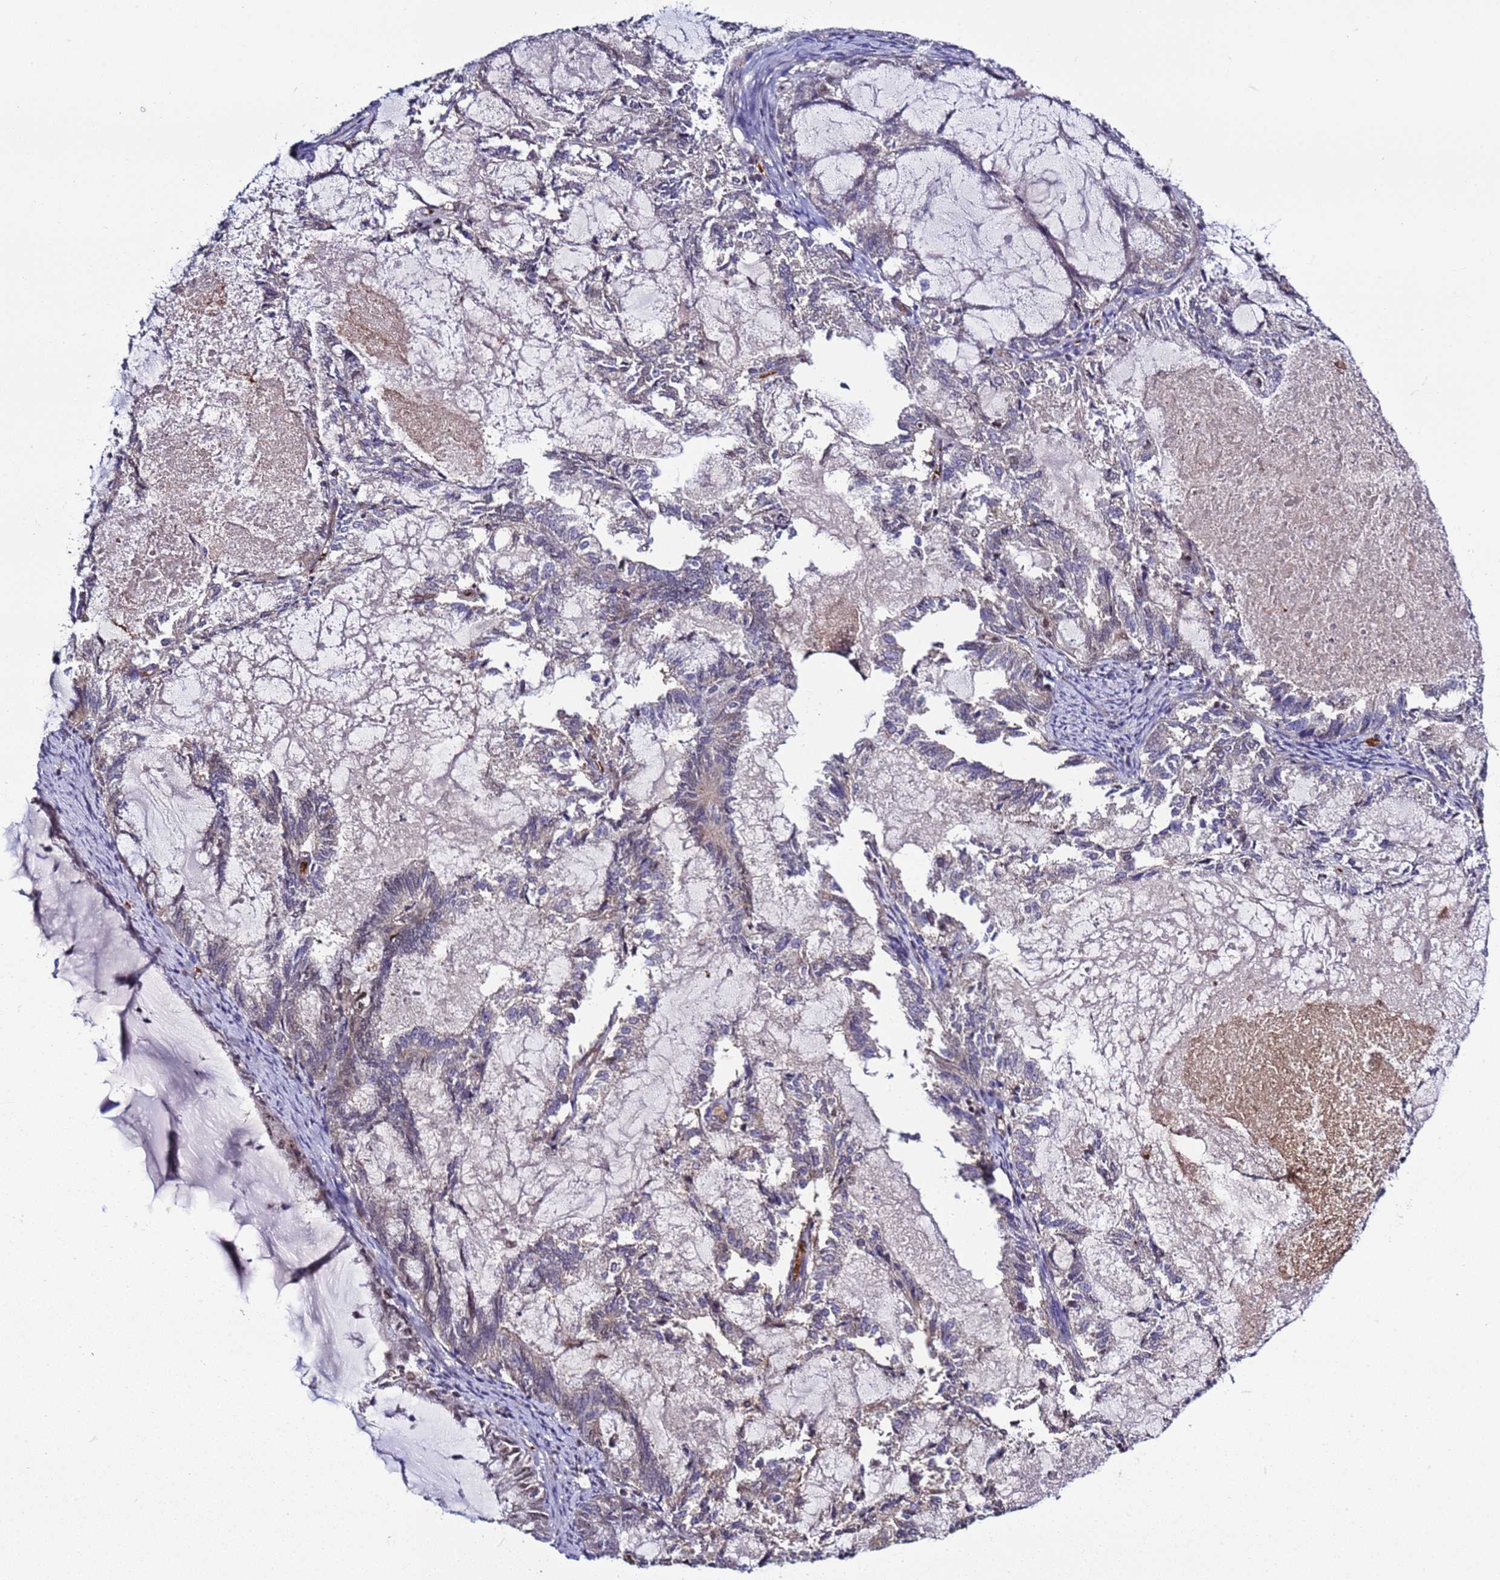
{"staining": {"intensity": "weak", "quantity": "<25%", "location": "nuclear"}, "tissue": "endometrial cancer", "cell_type": "Tumor cells", "image_type": "cancer", "snomed": [{"axis": "morphology", "description": "Adenocarcinoma, NOS"}, {"axis": "topography", "description": "Endometrium"}], "caption": "Immunohistochemical staining of endometrial cancer (adenocarcinoma) exhibits no significant expression in tumor cells.", "gene": "GEN1", "patient": {"sex": "female", "age": 86}}